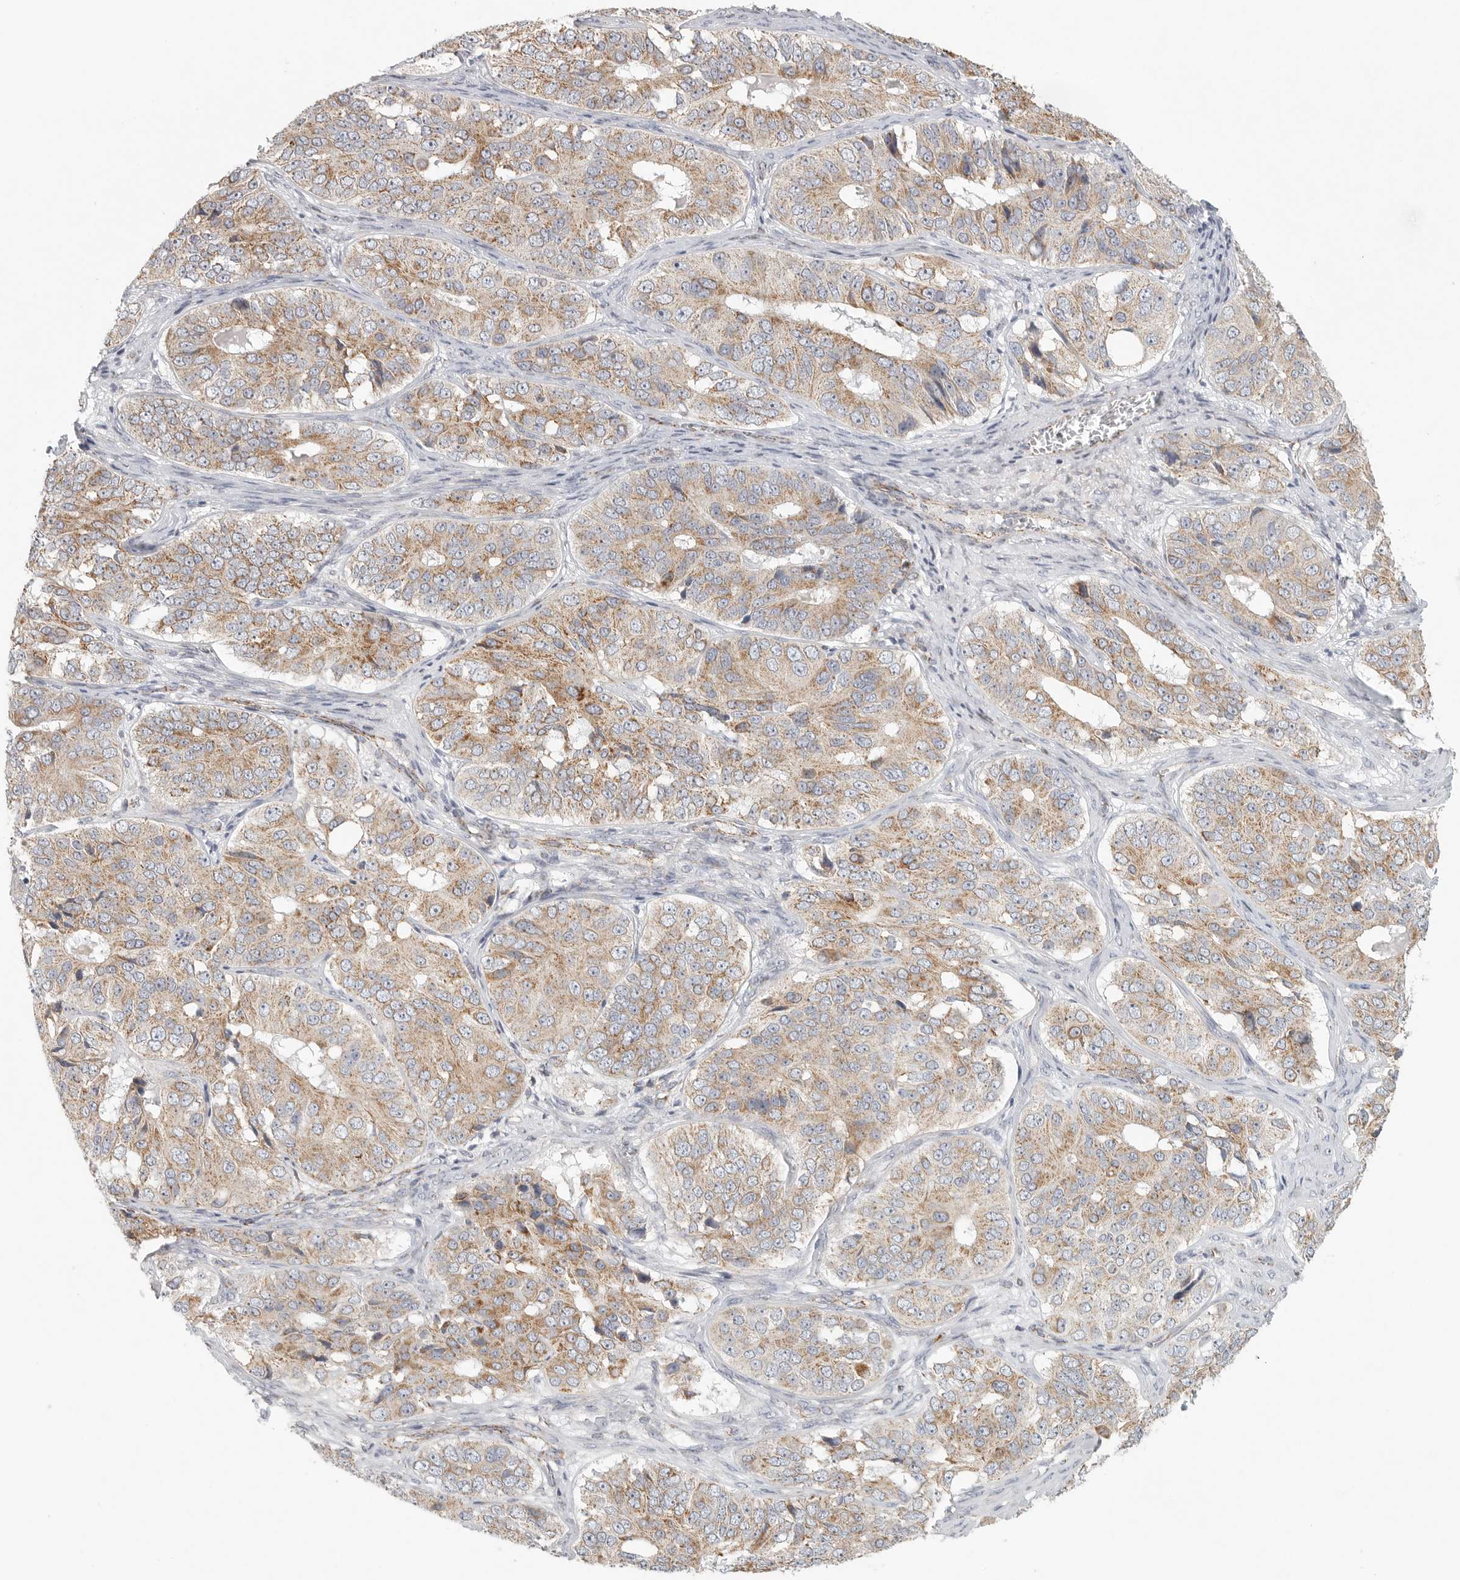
{"staining": {"intensity": "moderate", "quantity": ">75%", "location": "cytoplasmic/membranous"}, "tissue": "ovarian cancer", "cell_type": "Tumor cells", "image_type": "cancer", "snomed": [{"axis": "morphology", "description": "Carcinoma, endometroid"}, {"axis": "topography", "description": "Ovary"}], "caption": "High-power microscopy captured an immunohistochemistry micrograph of ovarian cancer (endometroid carcinoma), revealing moderate cytoplasmic/membranous staining in approximately >75% of tumor cells.", "gene": "SLC25A26", "patient": {"sex": "female", "age": 51}}